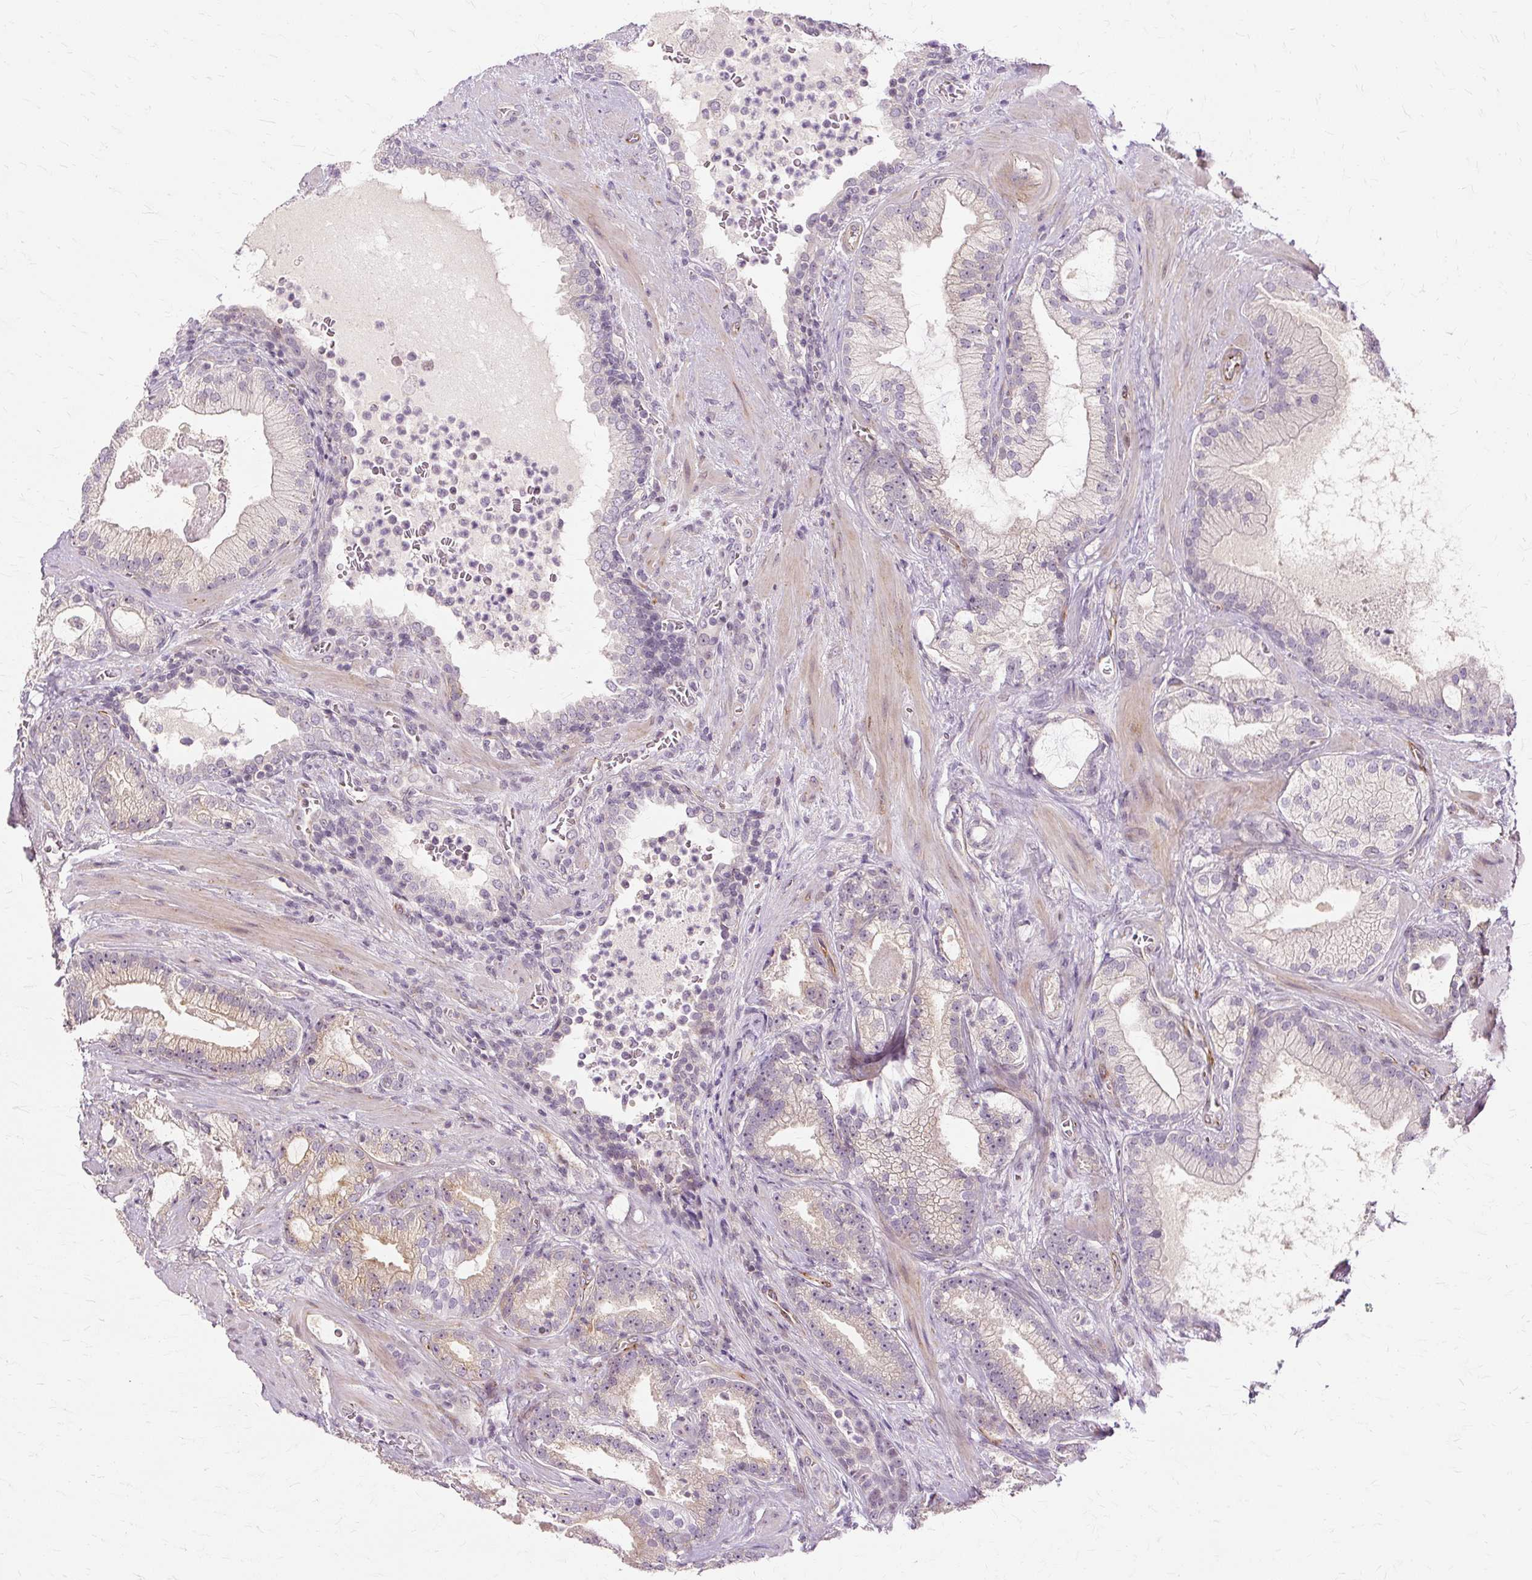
{"staining": {"intensity": "moderate", "quantity": "<25%", "location": "cytoplasmic/membranous"}, "tissue": "prostate cancer", "cell_type": "Tumor cells", "image_type": "cancer", "snomed": [{"axis": "morphology", "description": "Adenocarcinoma, High grade"}, {"axis": "topography", "description": "Prostate"}], "caption": "DAB (3,3'-diaminobenzidine) immunohistochemical staining of prostate cancer (adenocarcinoma (high-grade)) reveals moderate cytoplasmic/membranous protein positivity in approximately <25% of tumor cells.", "gene": "MMACHC", "patient": {"sex": "male", "age": 68}}